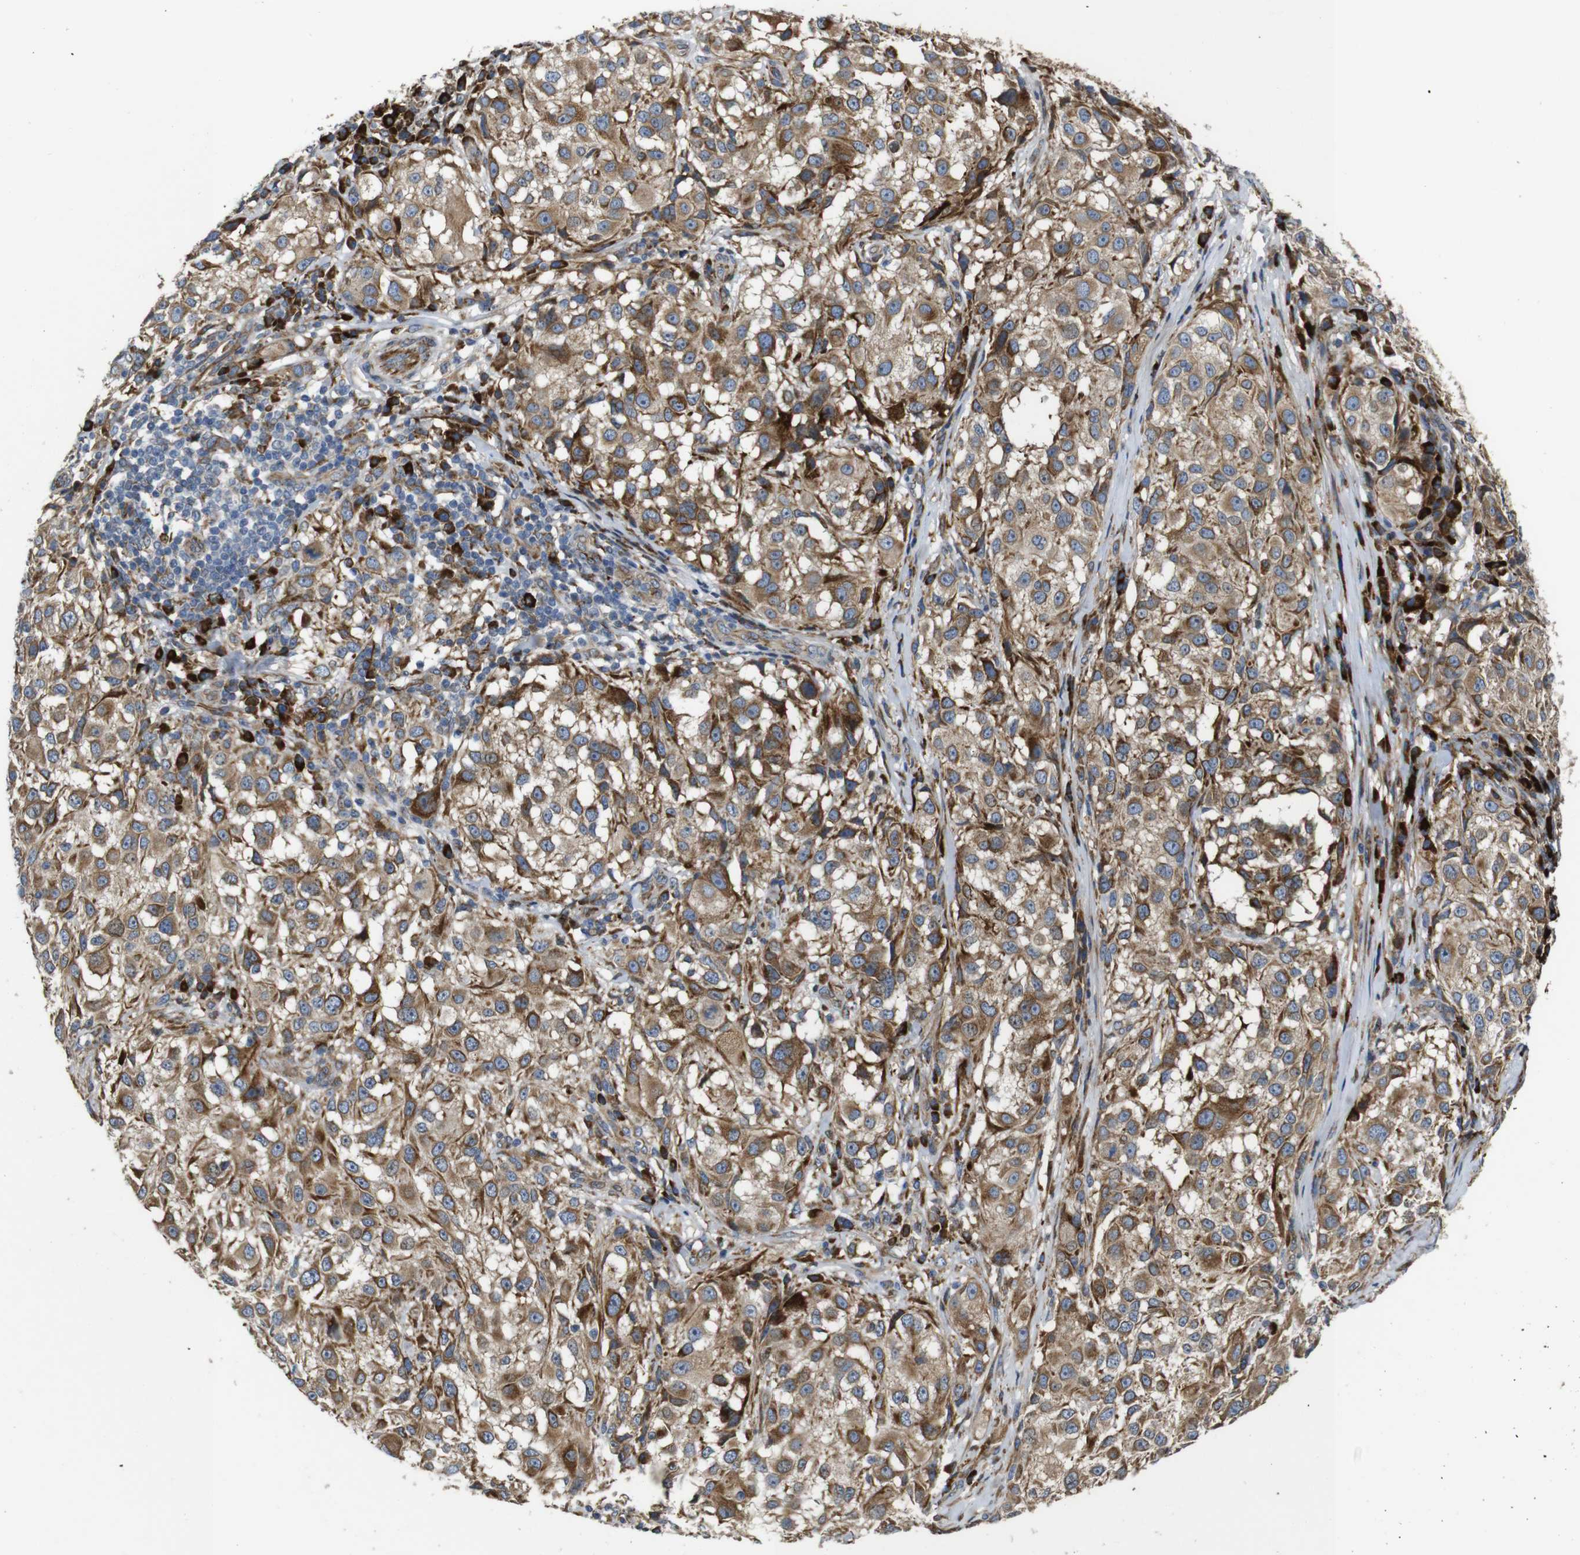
{"staining": {"intensity": "moderate", "quantity": ">75%", "location": "cytoplasmic/membranous"}, "tissue": "melanoma", "cell_type": "Tumor cells", "image_type": "cancer", "snomed": [{"axis": "morphology", "description": "Necrosis, NOS"}, {"axis": "morphology", "description": "Malignant melanoma, NOS"}, {"axis": "topography", "description": "Skin"}], "caption": "Moderate cytoplasmic/membranous expression is identified in approximately >75% of tumor cells in malignant melanoma.", "gene": "UBE2G2", "patient": {"sex": "female", "age": 87}}